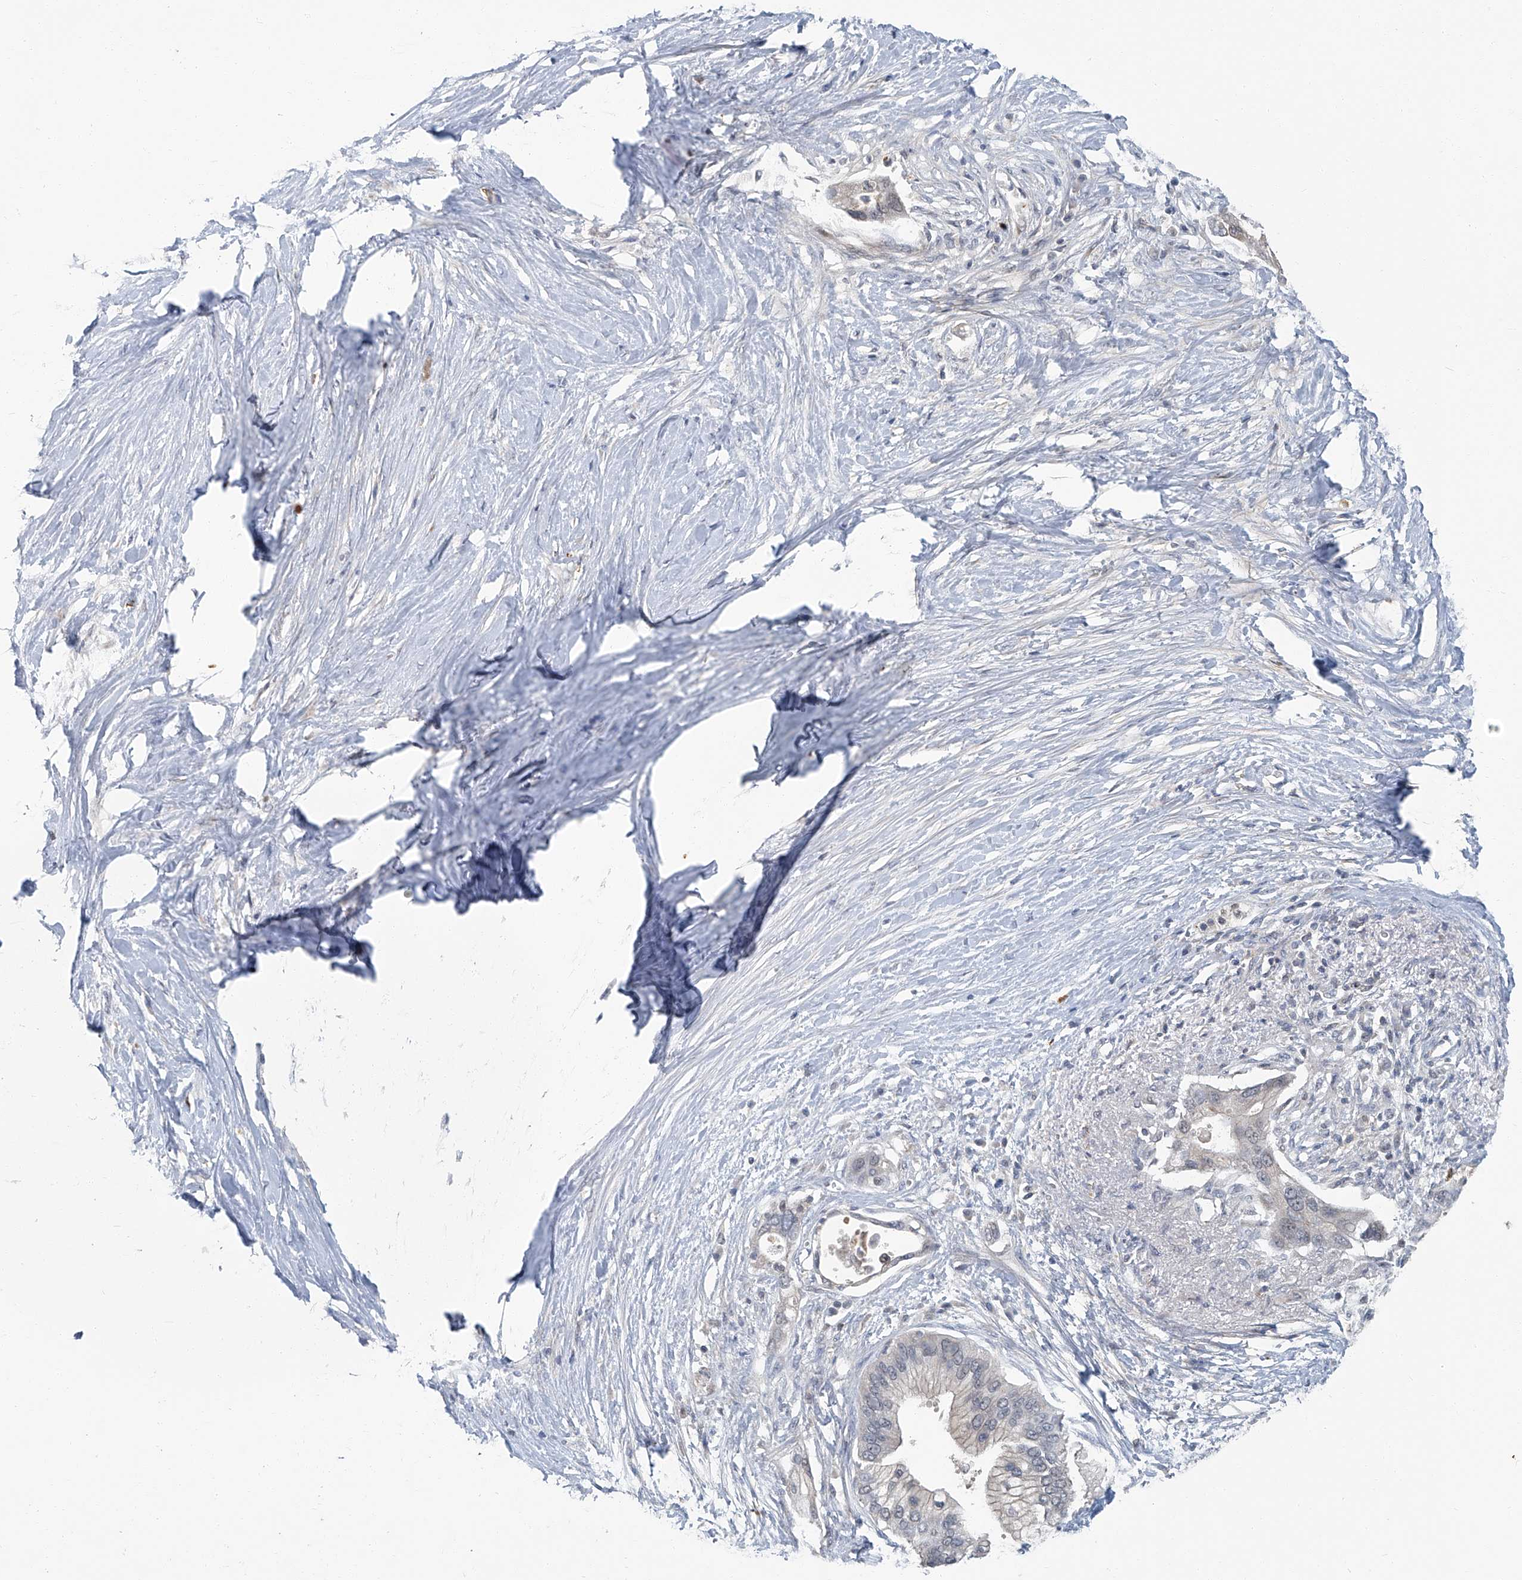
{"staining": {"intensity": "negative", "quantity": "none", "location": "none"}, "tissue": "pancreatic cancer", "cell_type": "Tumor cells", "image_type": "cancer", "snomed": [{"axis": "morphology", "description": "Normal tissue, NOS"}, {"axis": "morphology", "description": "Adenocarcinoma, NOS"}, {"axis": "topography", "description": "Pancreas"}, {"axis": "topography", "description": "Peripheral nerve tissue"}], "caption": "Immunohistochemistry image of neoplastic tissue: human pancreatic cancer stained with DAB (3,3'-diaminobenzidine) reveals no significant protein staining in tumor cells.", "gene": "AKNAD1", "patient": {"sex": "male", "age": 59}}